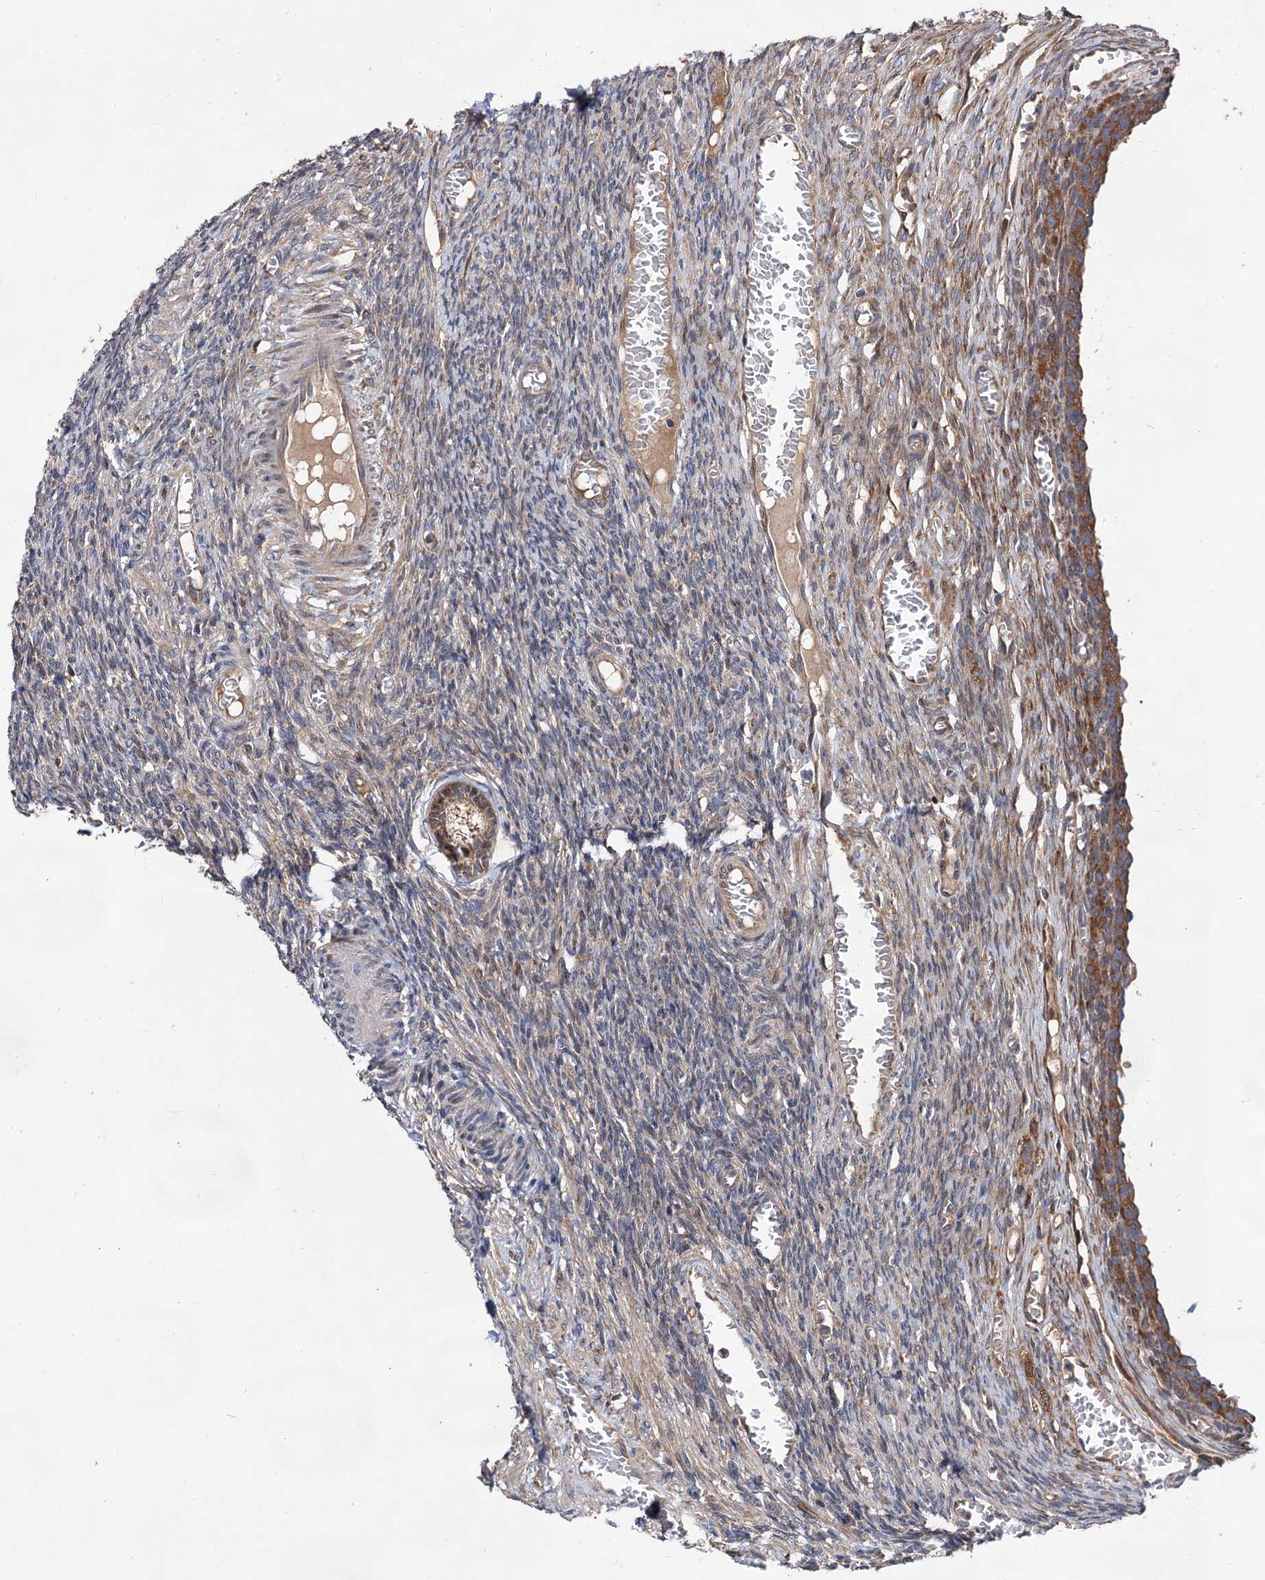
{"staining": {"intensity": "moderate", "quantity": ">75%", "location": "cytoplasmic/membranous"}, "tissue": "ovary", "cell_type": "Follicle cells", "image_type": "normal", "snomed": [{"axis": "morphology", "description": "Normal tissue, NOS"}, {"axis": "topography", "description": "Ovary"}], "caption": "Immunohistochemistry (IHC) histopathology image of benign ovary: human ovary stained using immunohistochemistry demonstrates medium levels of moderate protein expression localized specifically in the cytoplasmic/membranous of follicle cells, appearing as a cytoplasmic/membranous brown color.", "gene": "NAA25", "patient": {"sex": "female", "age": 27}}